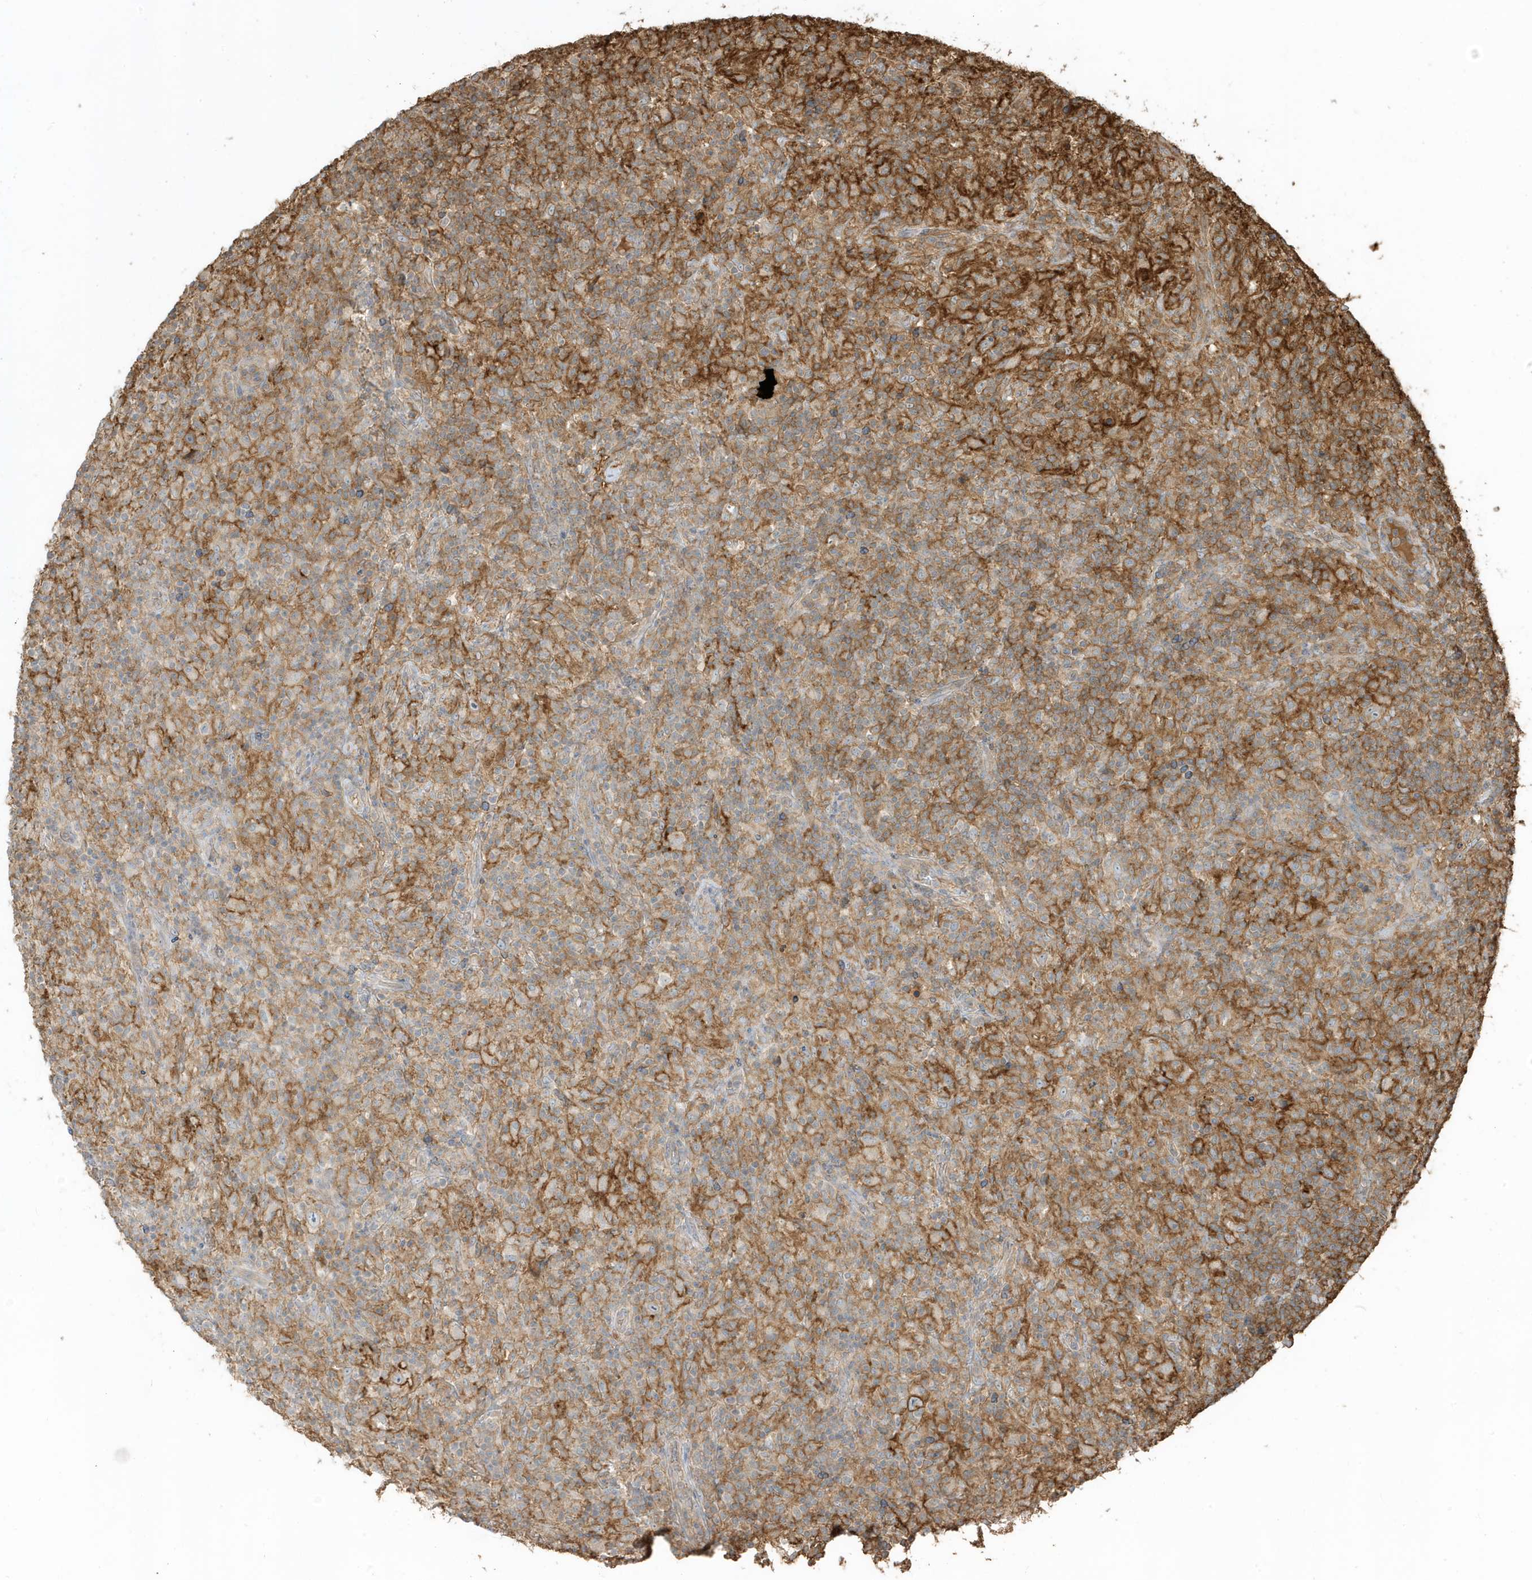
{"staining": {"intensity": "negative", "quantity": "none", "location": "none"}, "tissue": "lymphoma", "cell_type": "Tumor cells", "image_type": "cancer", "snomed": [{"axis": "morphology", "description": "Hodgkin's disease, NOS"}, {"axis": "topography", "description": "Lymph node"}], "caption": "Immunohistochemical staining of human Hodgkin's disease shows no significant positivity in tumor cells.", "gene": "ZBTB8A", "patient": {"sex": "male", "age": 70}}